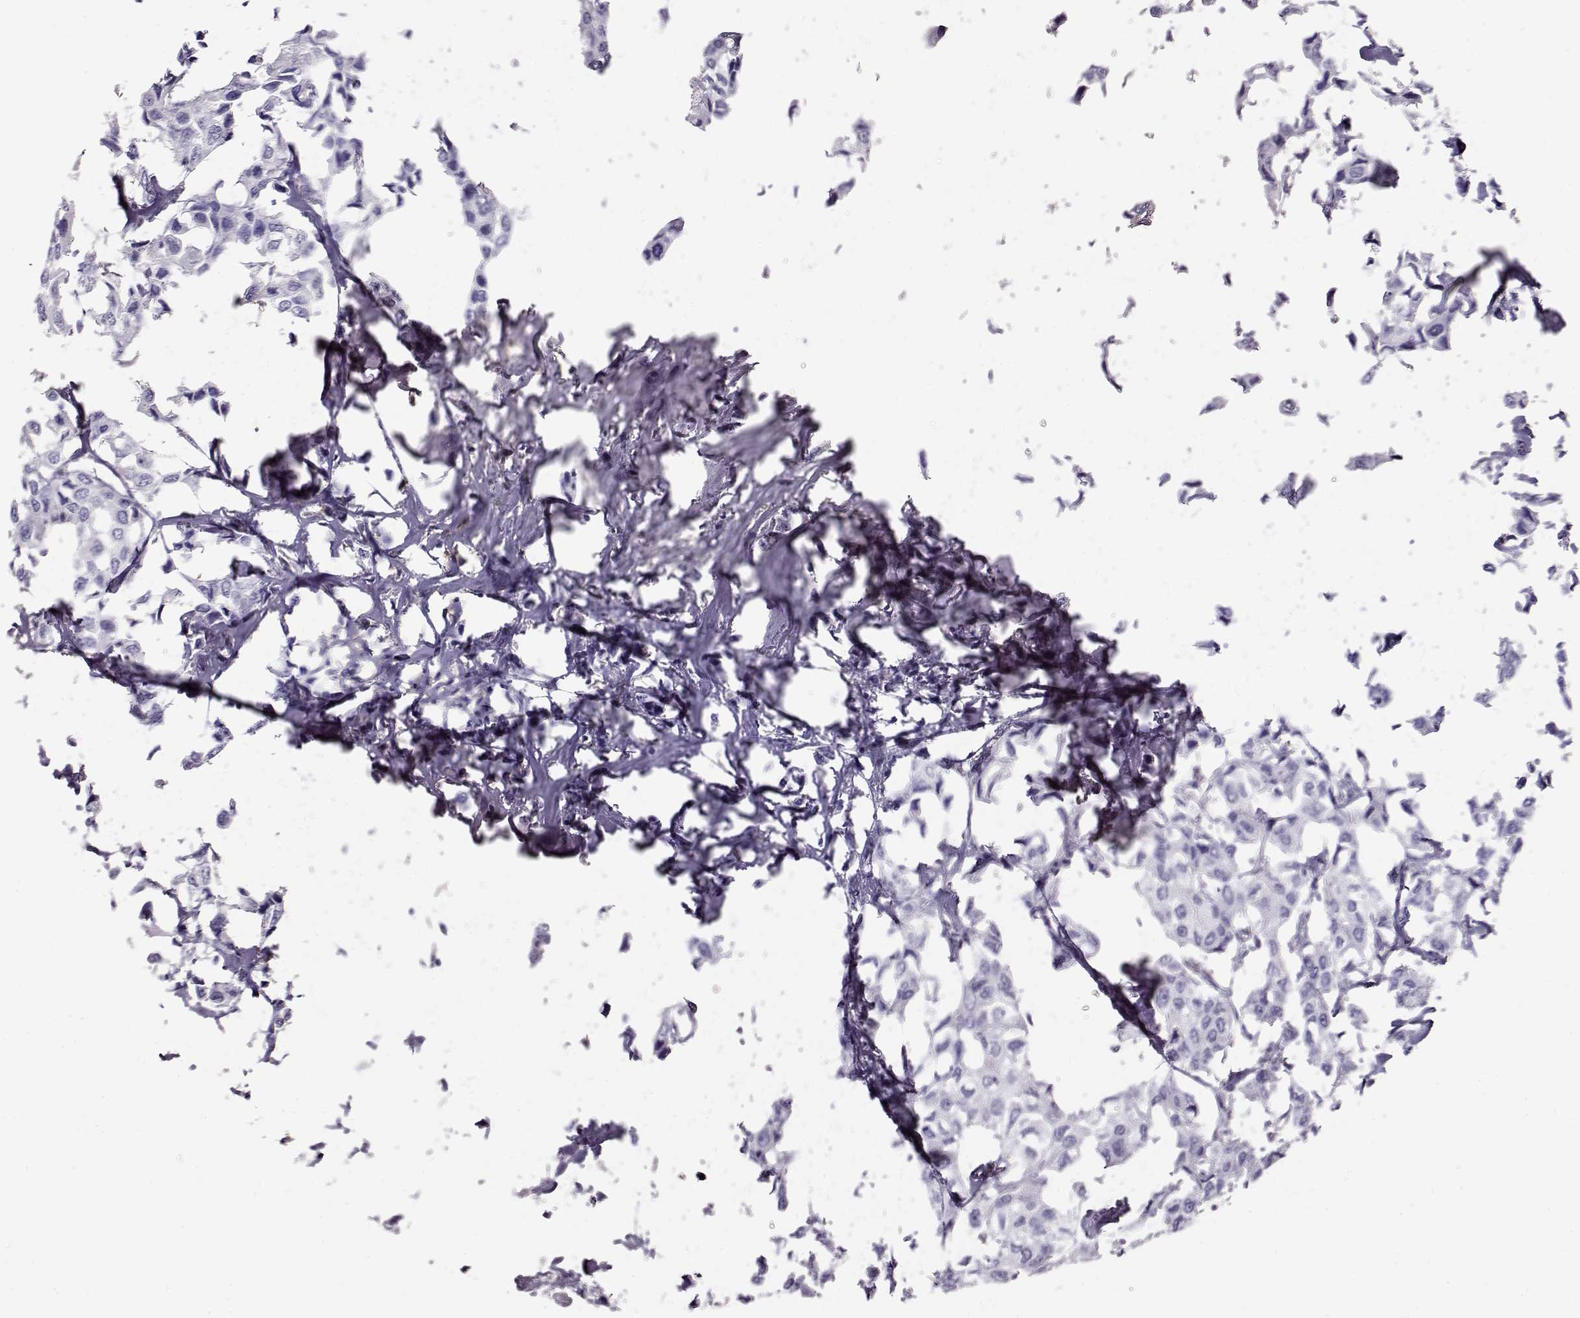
{"staining": {"intensity": "negative", "quantity": "none", "location": "none"}, "tissue": "breast cancer", "cell_type": "Tumor cells", "image_type": "cancer", "snomed": [{"axis": "morphology", "description": "Duct carcinoma"}, {"axis": "topography", "description": "Breast"}], "caption": "The micrograph reveals no staining of tumor cells in breast cancer (infiltrating ductal carcinoma).", "gene": "CCR8", "patient": {"sex": "female", "age": 80}}